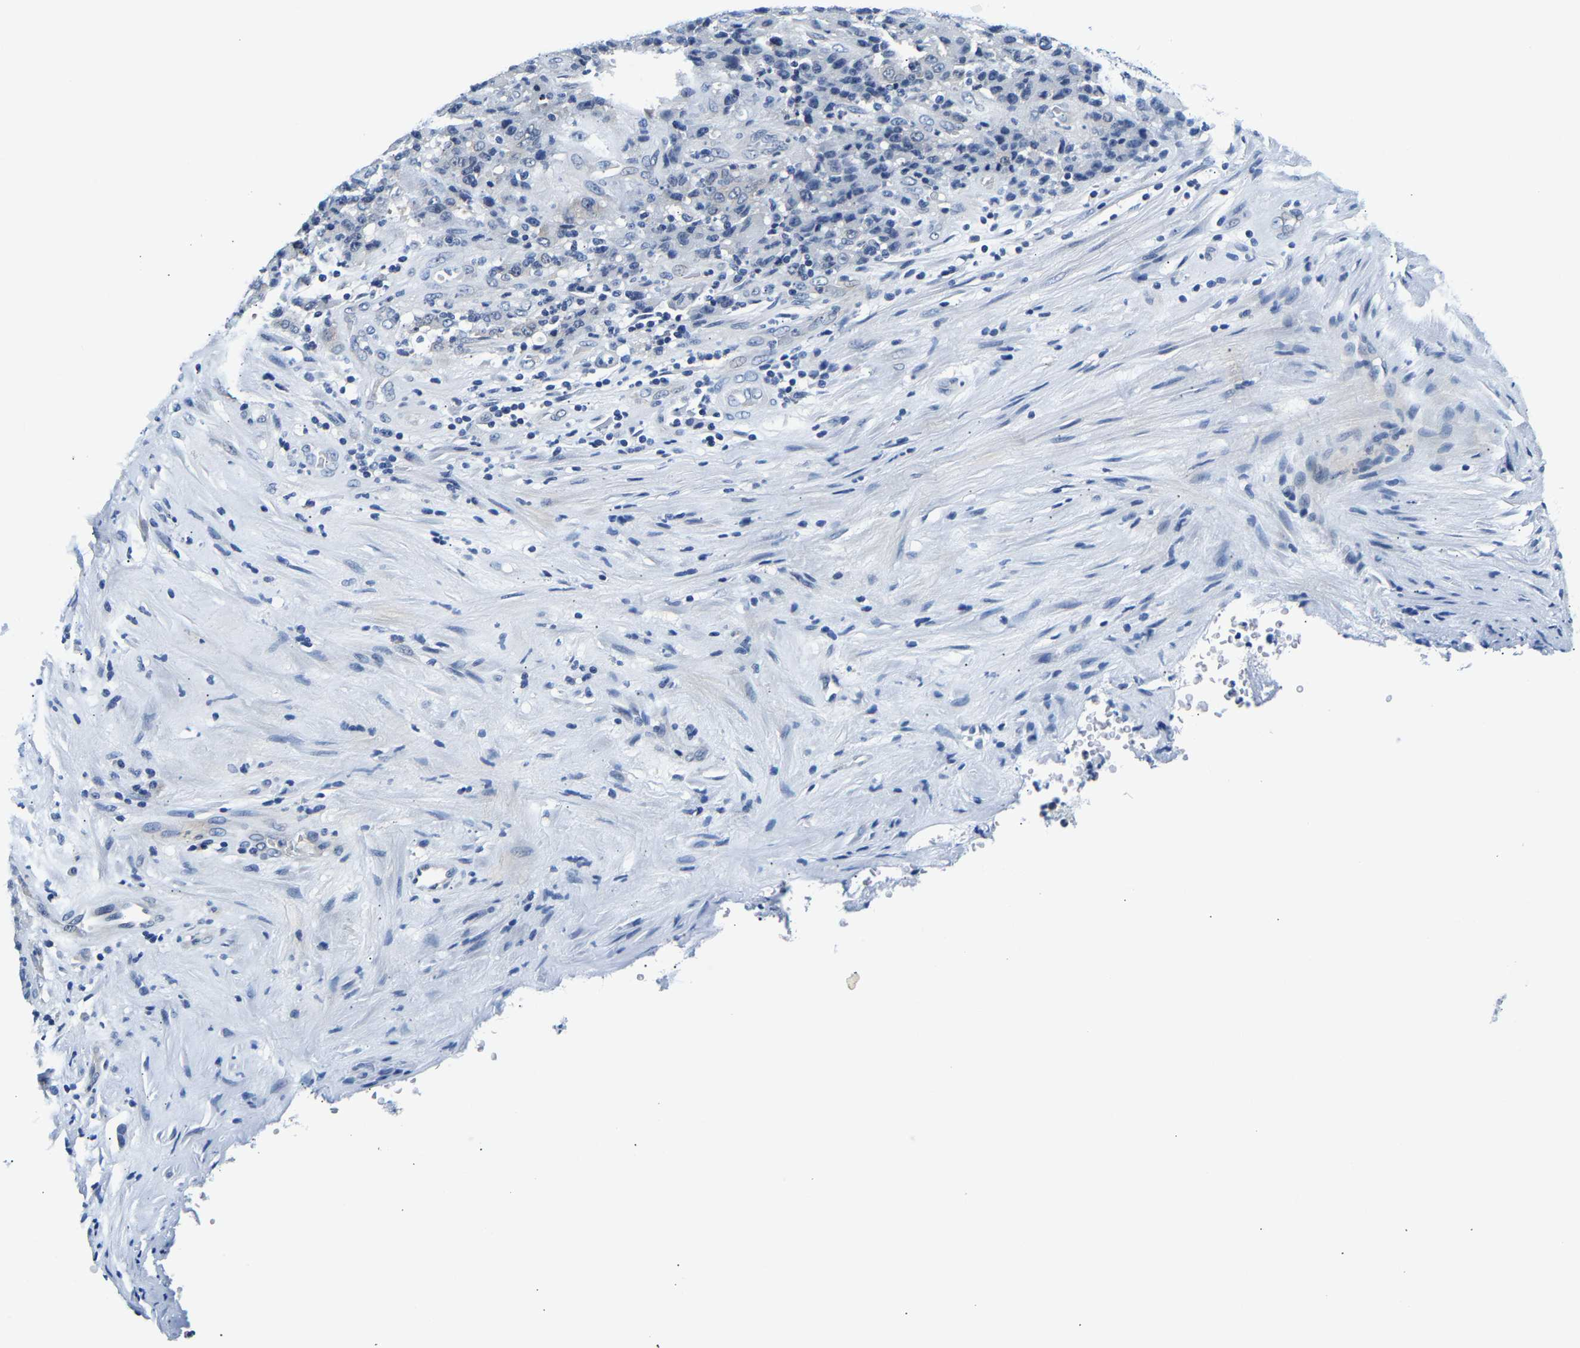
{"staining": {"intensity": "negative", "quantity": "none", "location": "none"}, "tissue": "stomach cancer", "cell_type": "Tumor cells", "image_type": "cancer", "snomed": [{"axis": "morphology", "description": "Adenocarcinoma, NOS"}, {"axis": "topography", "description": "Stomach"}], "caption": "Tumor cells are negative for brown protein staining in stomach adenocarcinoma.", "gene": "UCHL3", "patient": {"sex": "female", "age": 73}}